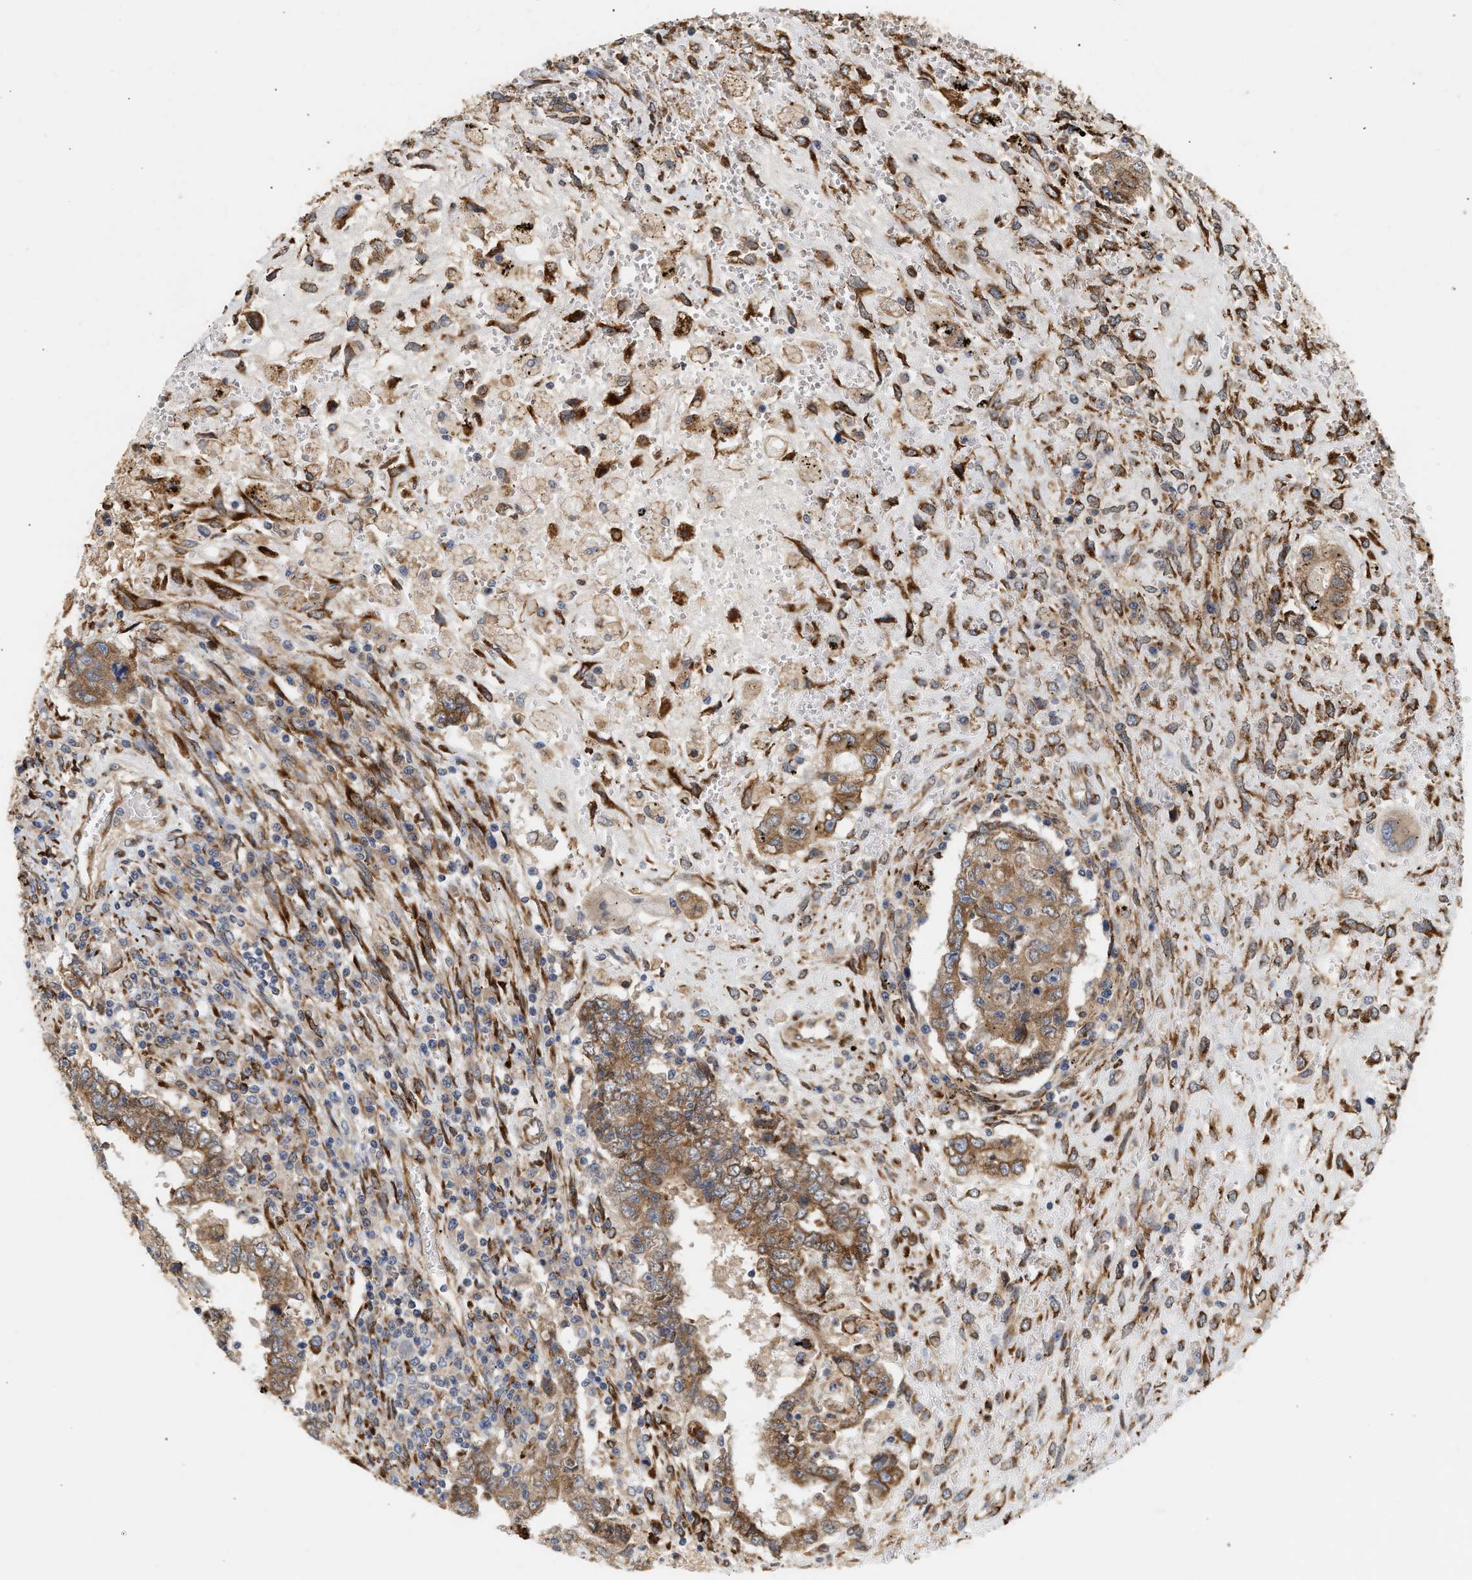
{"staining": {"intensity": "moderate", "quantity": ">75%", "location": "cytoplasmic/membranous"}, "tissue": "testis cancer", "cell_type": "Tumor cells", "image_type": "cancer", "snomed": [{"axis": "morphology", "description": "Carcinoma, Embryonal, NOS"}, {"axis": "topography", "description": "Testis"}], "caption": "Tumor cells demonstrate moderate cytoplasmic/membranous expression in about >75% of cells in testis cancer (embryonal carcinoma). (Brightfield microscopy of DAB IHC at high magnification).", "gene": "PLCD1", "patient": {"sex": "male", "age": 26}}